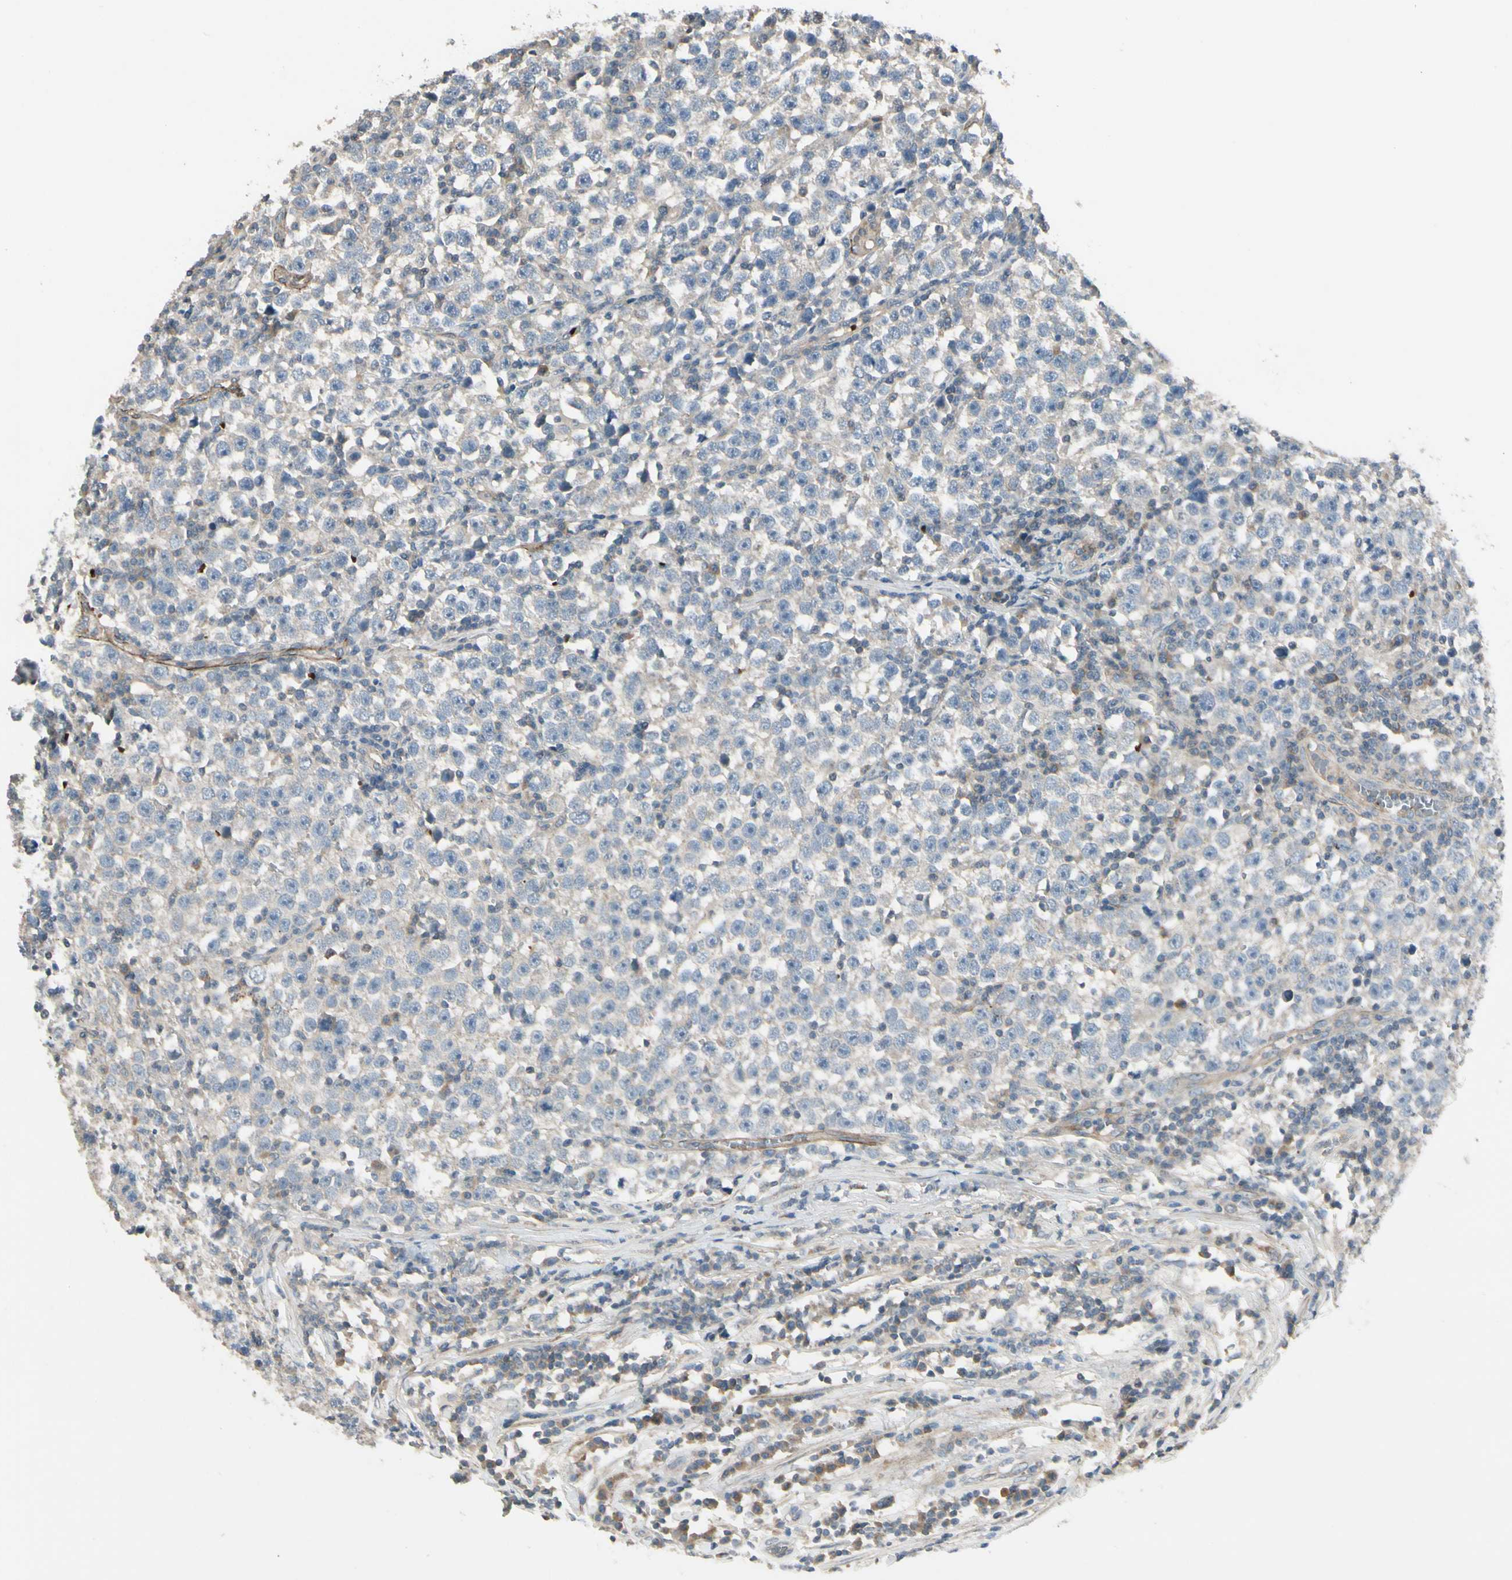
{"staining": {"intensity": "negative", "quantity": "none", "location": "none"}, "tissue": "testis cancer", "cell_type": "Tumor cells", "image_type": "cancer", "snomed": [{"axis": "morphology", "description": "Seminoma, NOS"}, {"axis": "topography", "description": "Testis"}], "caption": "Human seminoma (testis) stained for a protein using immunohistochemistry demonstrates no positivity in tumor cells.", "gene": "PPP3CB", "patient": {"sex": "male", "age": 43}}